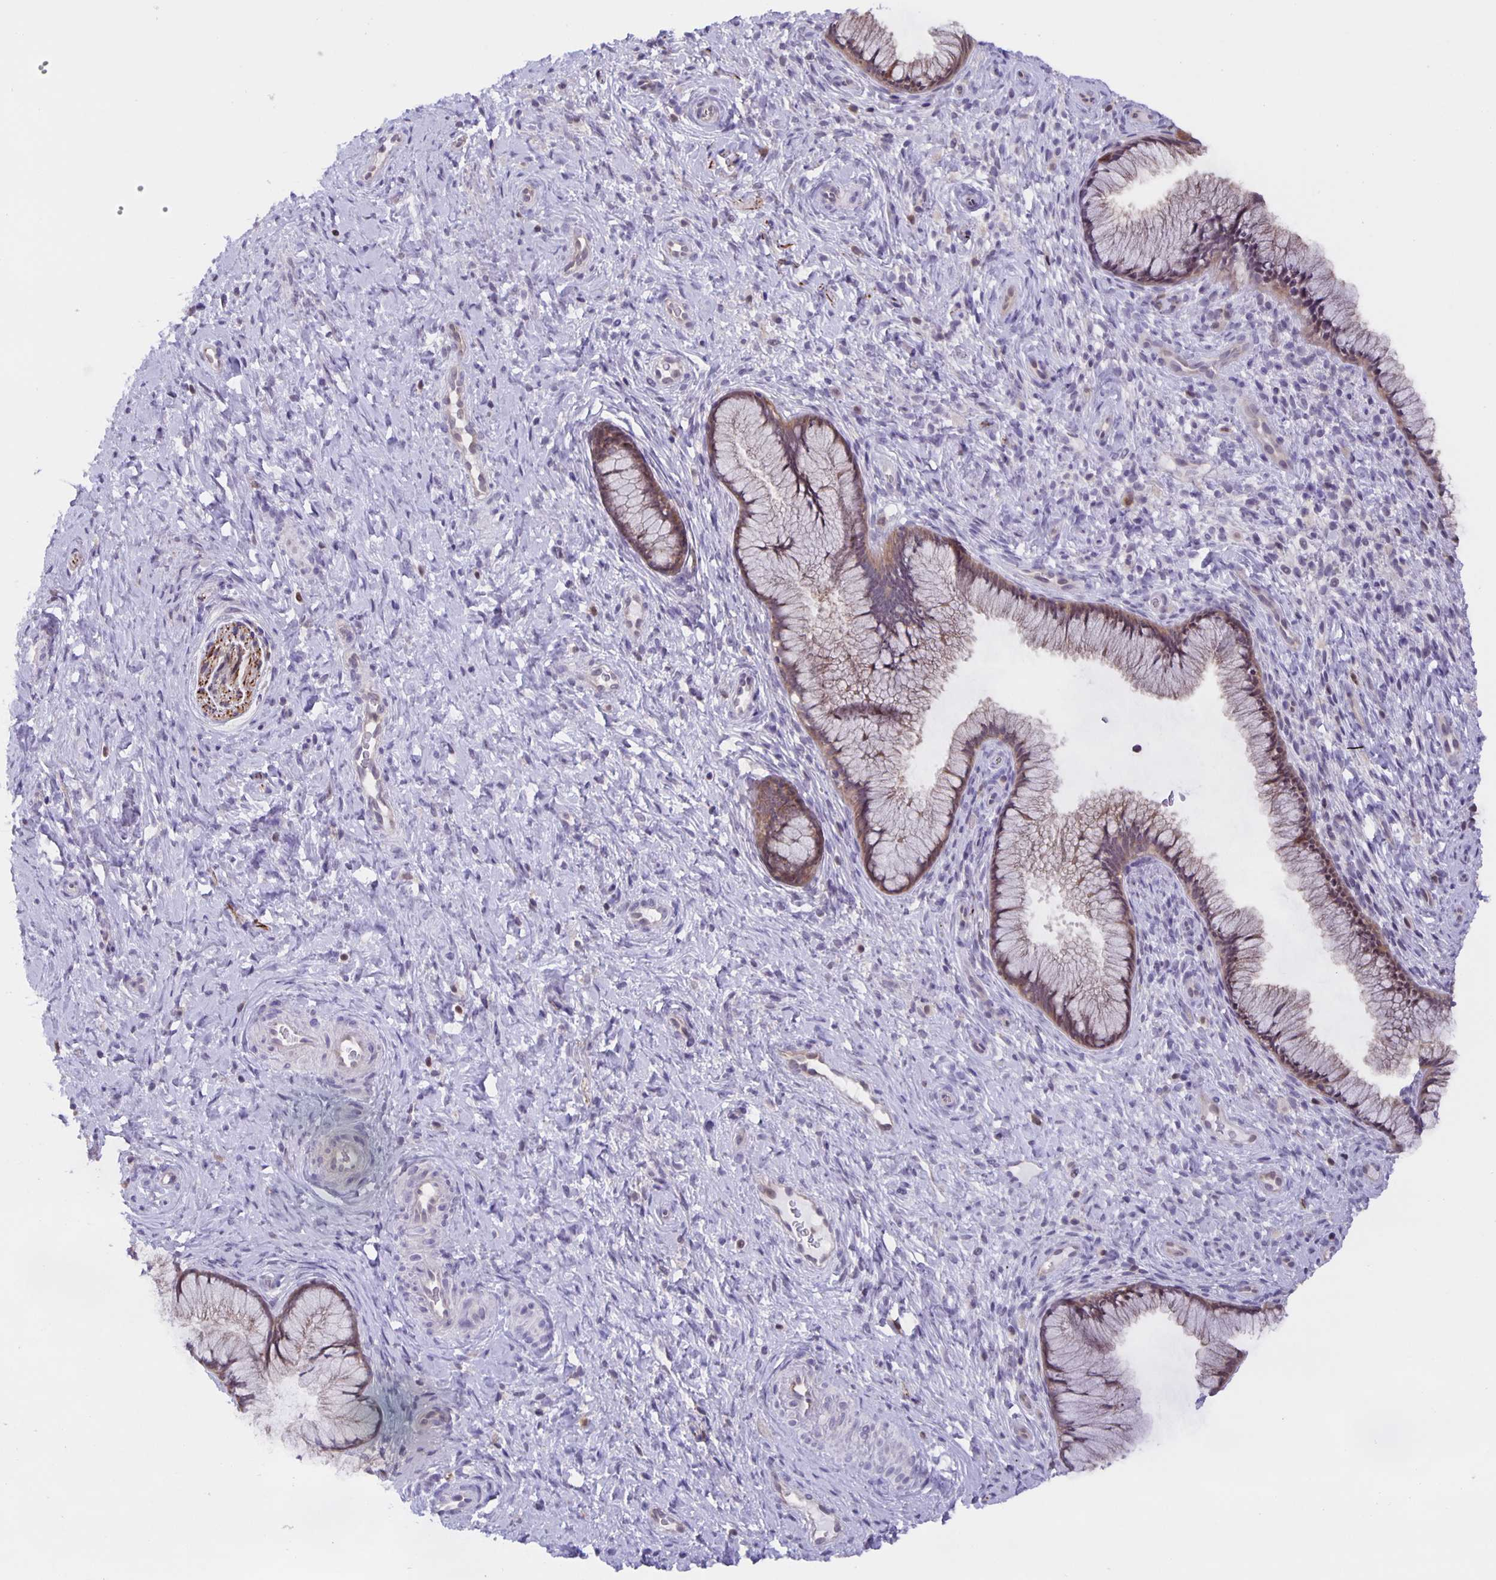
{"staining": {"intensity": "weak", "quantity": "25%-75%", "location": "cytoplasmic/membranous"}, "tissue": "cervix", "cell_type": "Glandular cells", "image_type": "normal", "snomed": [{"axis": "morphology", "description": "Normal tissue, NOS"}, {"axis": "topography", "description": "Cervix"}], "caption": "An immunohistochemistry (IHC) image of benign tissue is shown. Protein staining in brown shows weak cytoplasmic/membranous positivity in cervix within glandular cells. (DAB = brown stain, brightfield microscopy at high magnification).", "gene": "MARCHF6", "patient": {"sex": "female", "age": 34}}